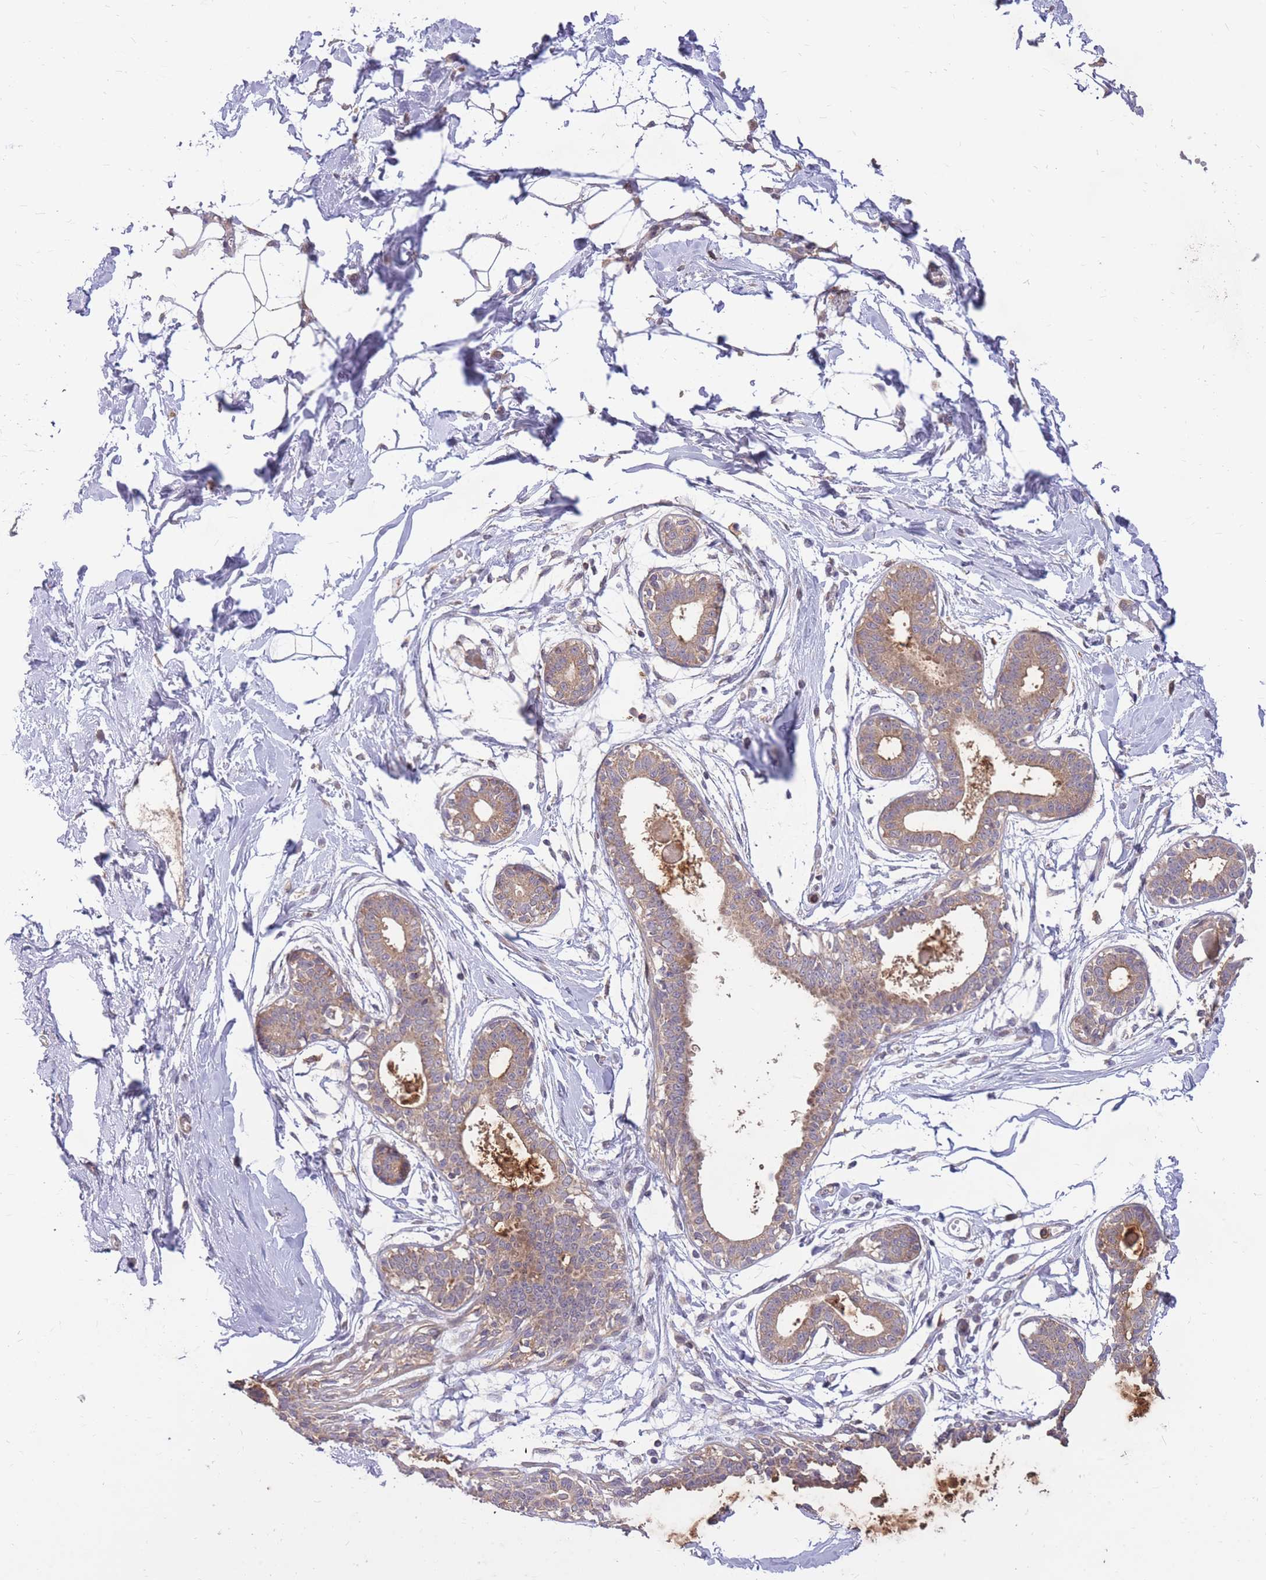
{"staining": {"intensity": "negative", "quantity": "none", "location": "none"}, "tissue": "breast", "cell_type": "Adipocytes", "image_type": "normal", "snomed": [{"axis": "morphology", "description": "Normal tissue, NOS"}, {"axis": "topography", "description": "Breast"}], "caption": "A high-resolution image shows IHC staining of unremarkable breast, which shows no significant staining in adipocytes.", "gene": "IGF2BP2", "patient": {"sex": "female", "age": 45}}